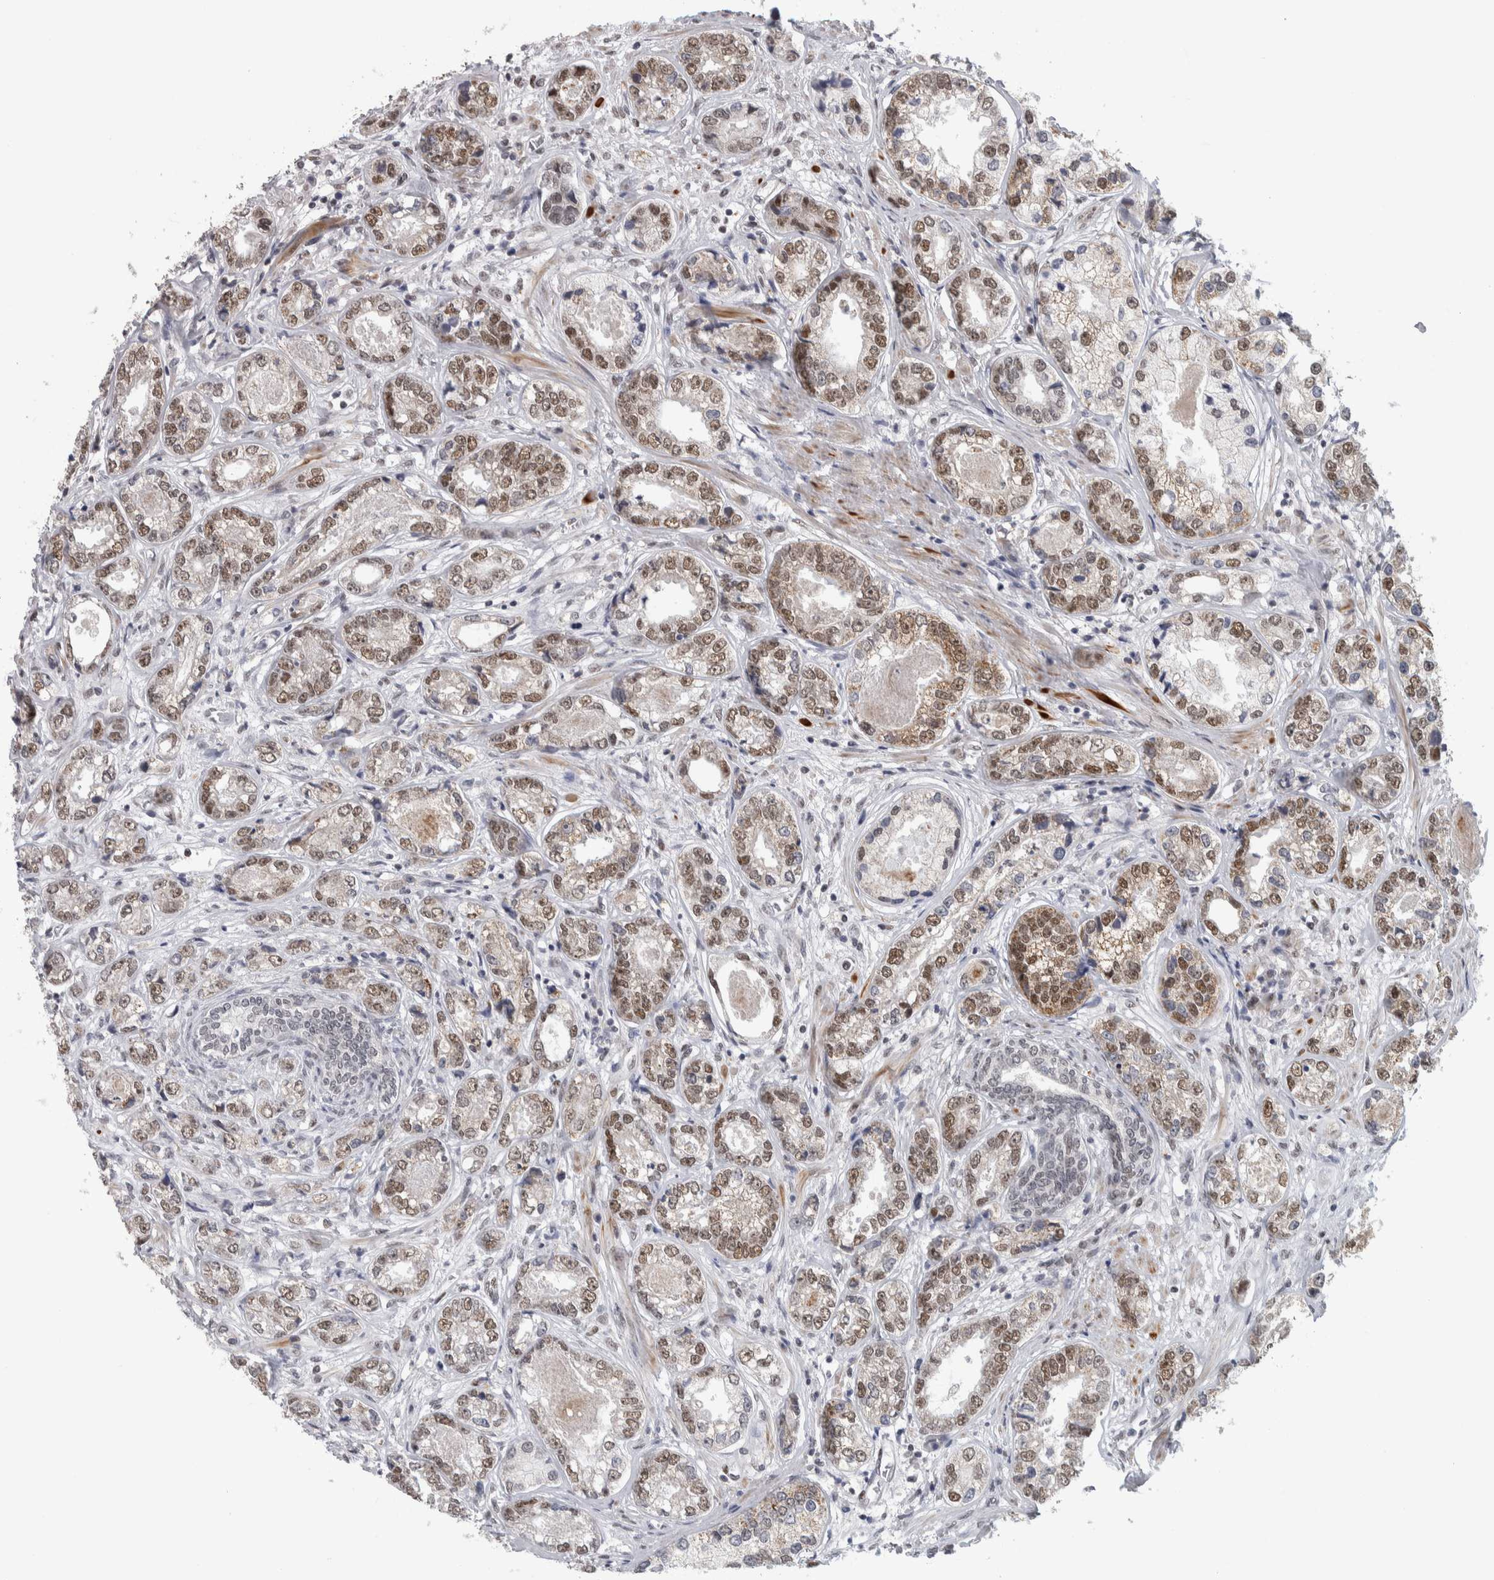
{"staining": {"intensity": "moderate", "quantity": ">75%", "location": "cytoplasmic/membranous,nuclear"}, "tissue": "prostate cancer", "cell_type": "Tumor cells", "image_type": "cancer", "snomed": [{"axis": "morphology", "description": "Adenocarcinoma, High grade"}, {"axis": "topography", "description": "Prostate"}], "caption": "The immunohistochemical stain highlights moderate cytoplasmic/membranous and nuclear positivity in tumor cells of prostate cancer (adenocarcinoma (high-grade)) tissue. The protein is shown in brown color, while the nuclei are stained blue.", "gene": "HEXIM2", "patient": {"sex": "male", "age": 61}}